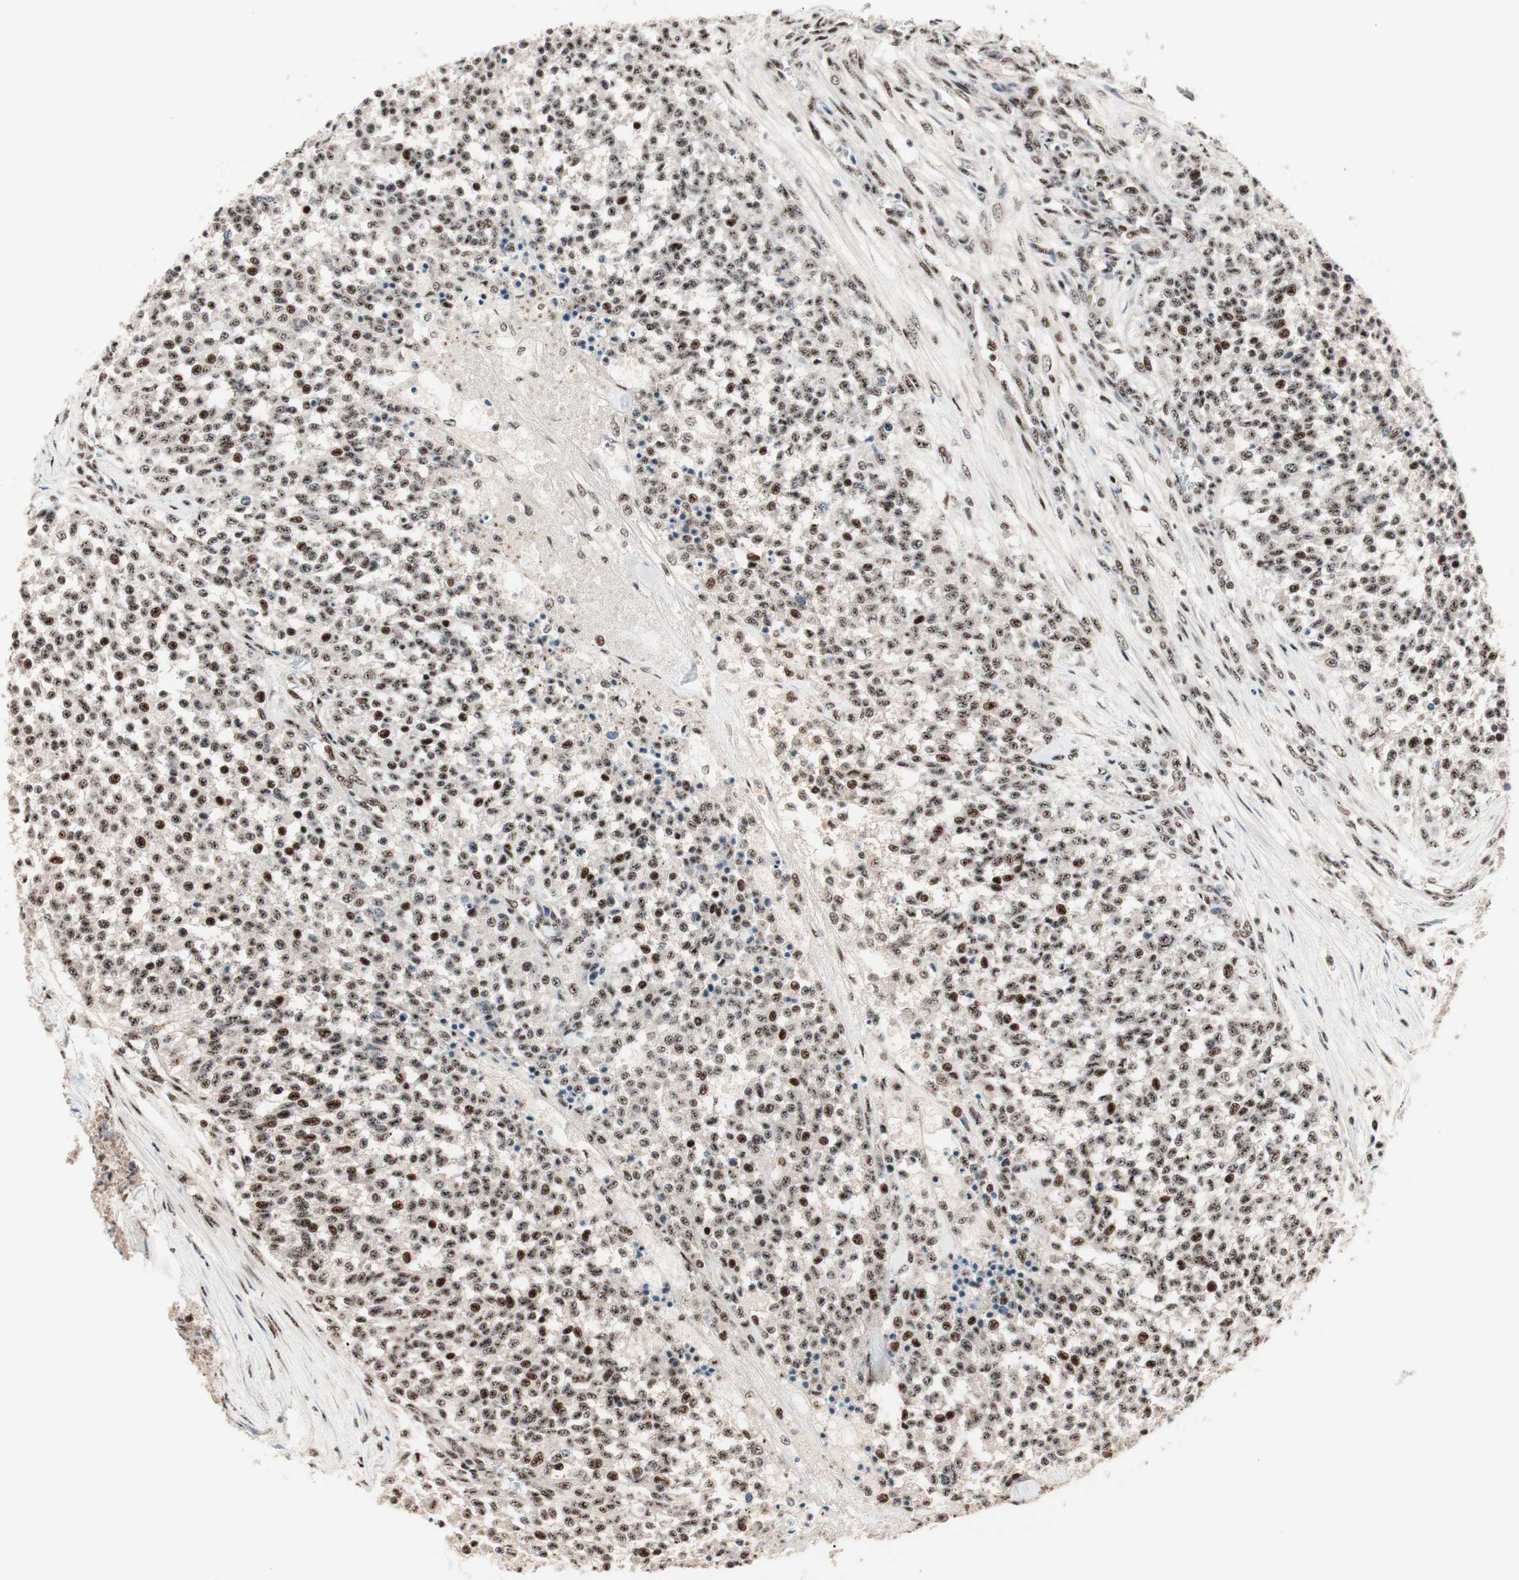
{"staining": {"intensity": "strong", "quantity": ">75%", "location": "nuclear"}, "tissue": "testis cancer", "cell_type": "Tumor cells", "image_type": "cancer", "snomed": [{"axis": "morphology", "description": "Seminoma, NOS"}, {"axis": "topography", "description": "Testis"}], "caption": "Immunohistochemical staining of testis seminoma shows high levels of strong nuclear protein positivity in about >75% of tumor cells.", "gene": "NR5A2", "patient": {"sex": "male", "age": 59}}